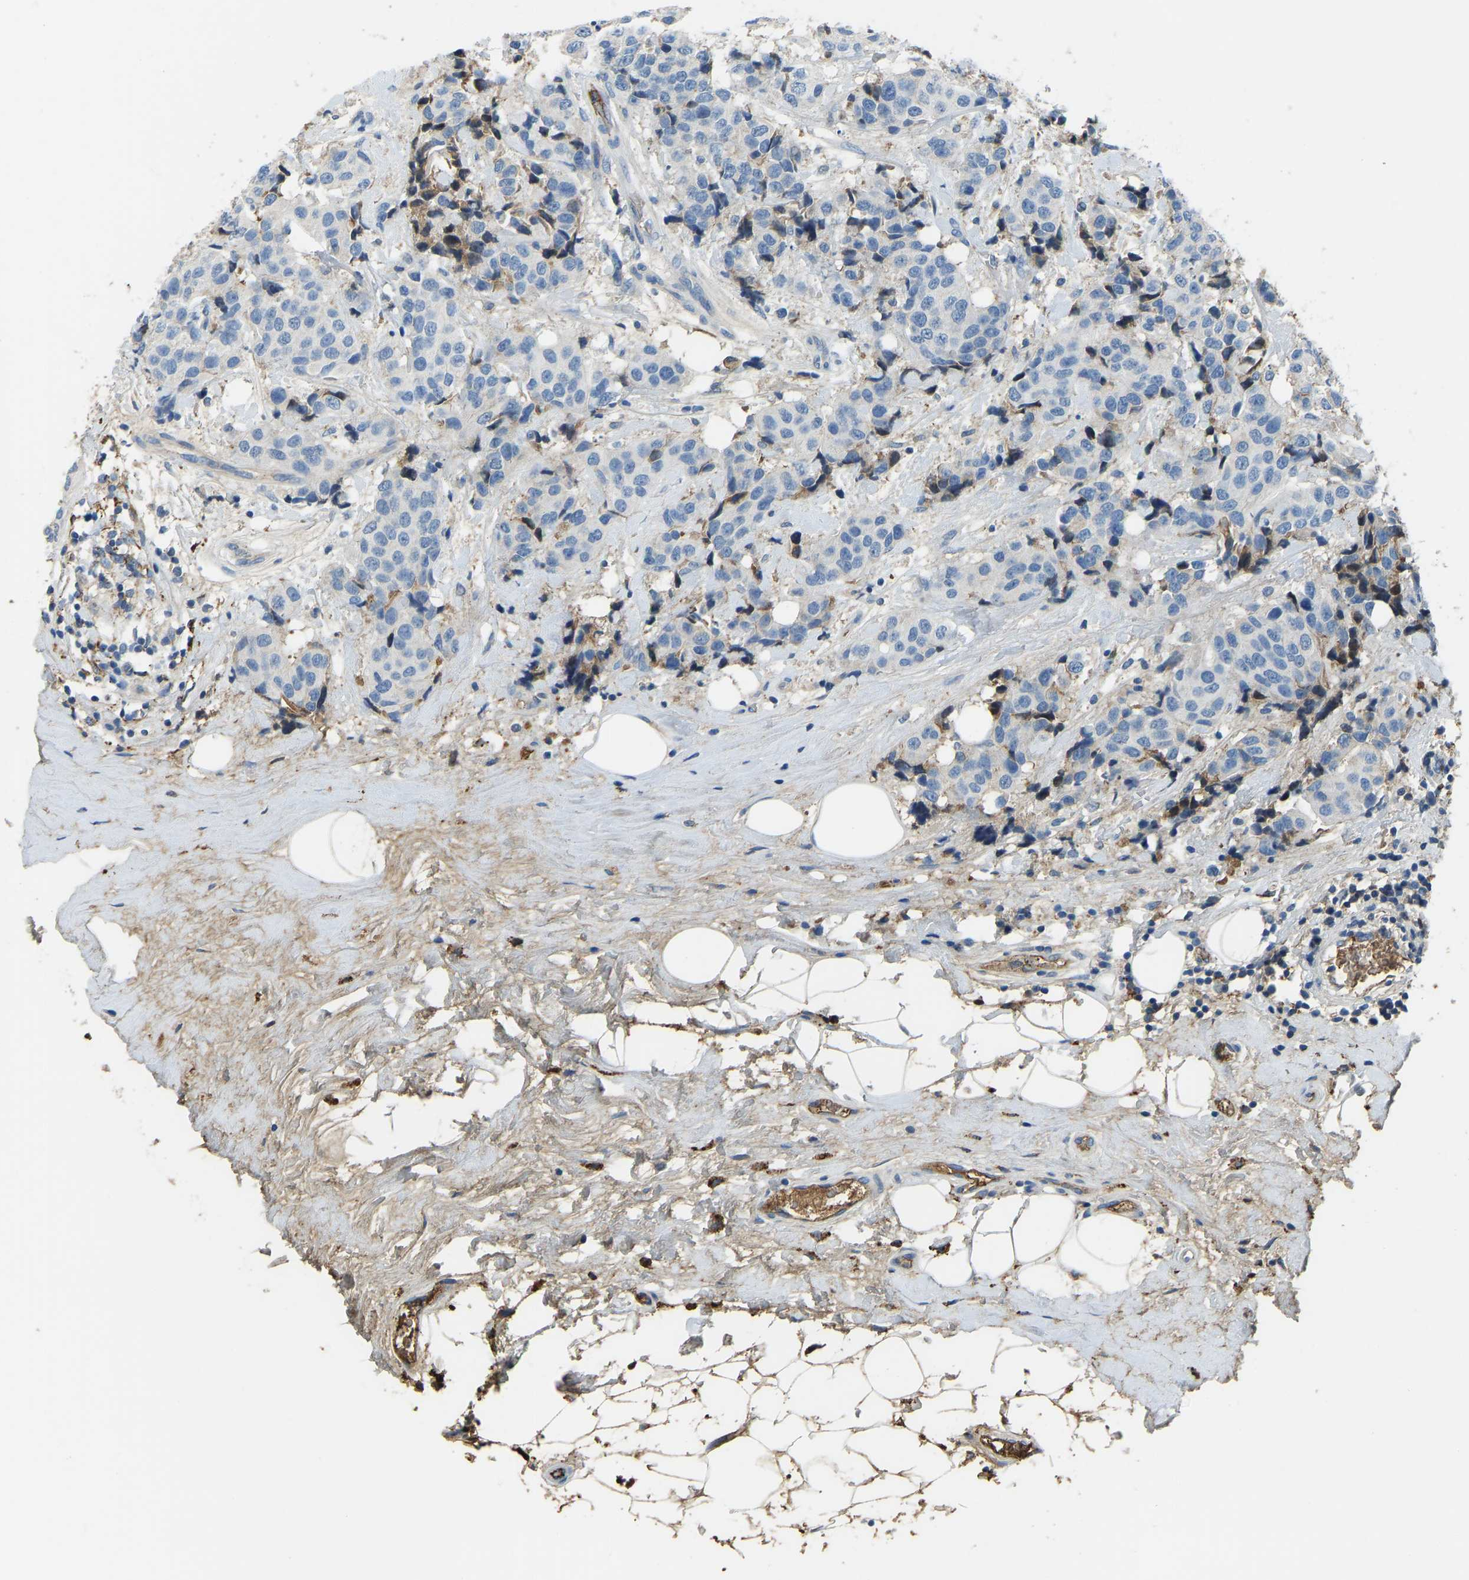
{"staining": {"intensity": "negative", "quantity": "none", "location": "none"}, "tissue": "breast cancer", "cell_type": "Tumor cells", "image_type": "cancer", "snomed": [{"axis": "morphology", "description": "Normal tissue, NOS"}, {"axis": "morphology", "description": "Duct carcinoma"}, {"axis": "topography", "description": "Breast"}], "caption": "Immunohistochemistry histopathology image of neoplastic tissue: breast invasive ductal carcinoma stained with DAB (3,3'-diaminobenzidine) exhibits no significant protein staining in tumor cells.", "gene": "THBS4", "patient": {"sex": "female", "age": 39}}